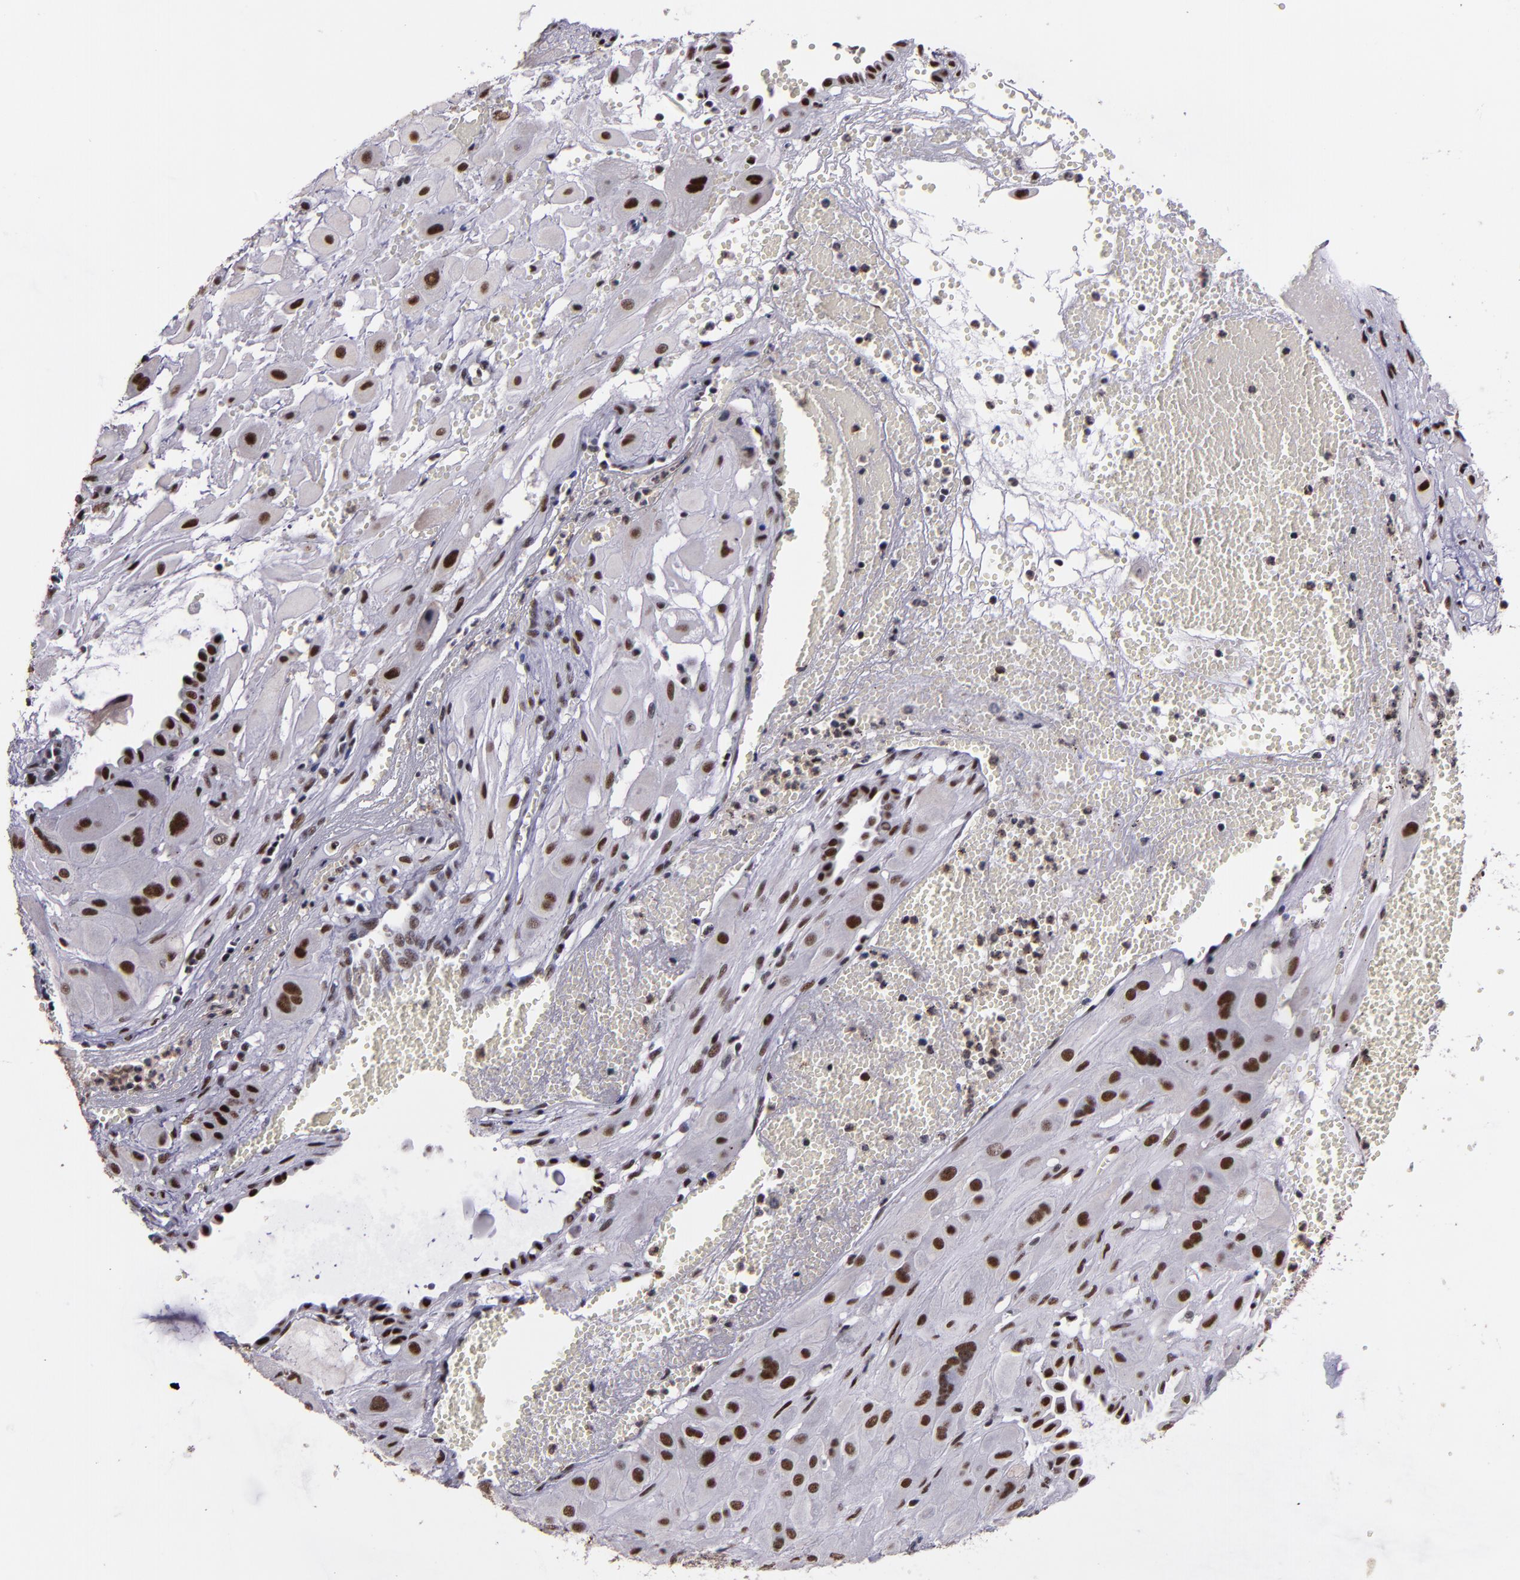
{"staining": {"intensity": "strong", "quantity": ">75%", "location": "nuclear"}, "tissue": "cervical cancer", "cell_type": "Tumor cells", "image_type": "cancer", "snomed": [{"axis": "morphology", "description": "Squamous cell carcinoma, NOS"}, {"axis": "topography", "description": "Cervix"}], "caption": "Strong nuclear protein positivity is identified in about >75% of tumor cells in squamous cell carcinoma (cervical).", "gene": "PPP4R3A", "patient": {"sex": "female", "age": 34}}